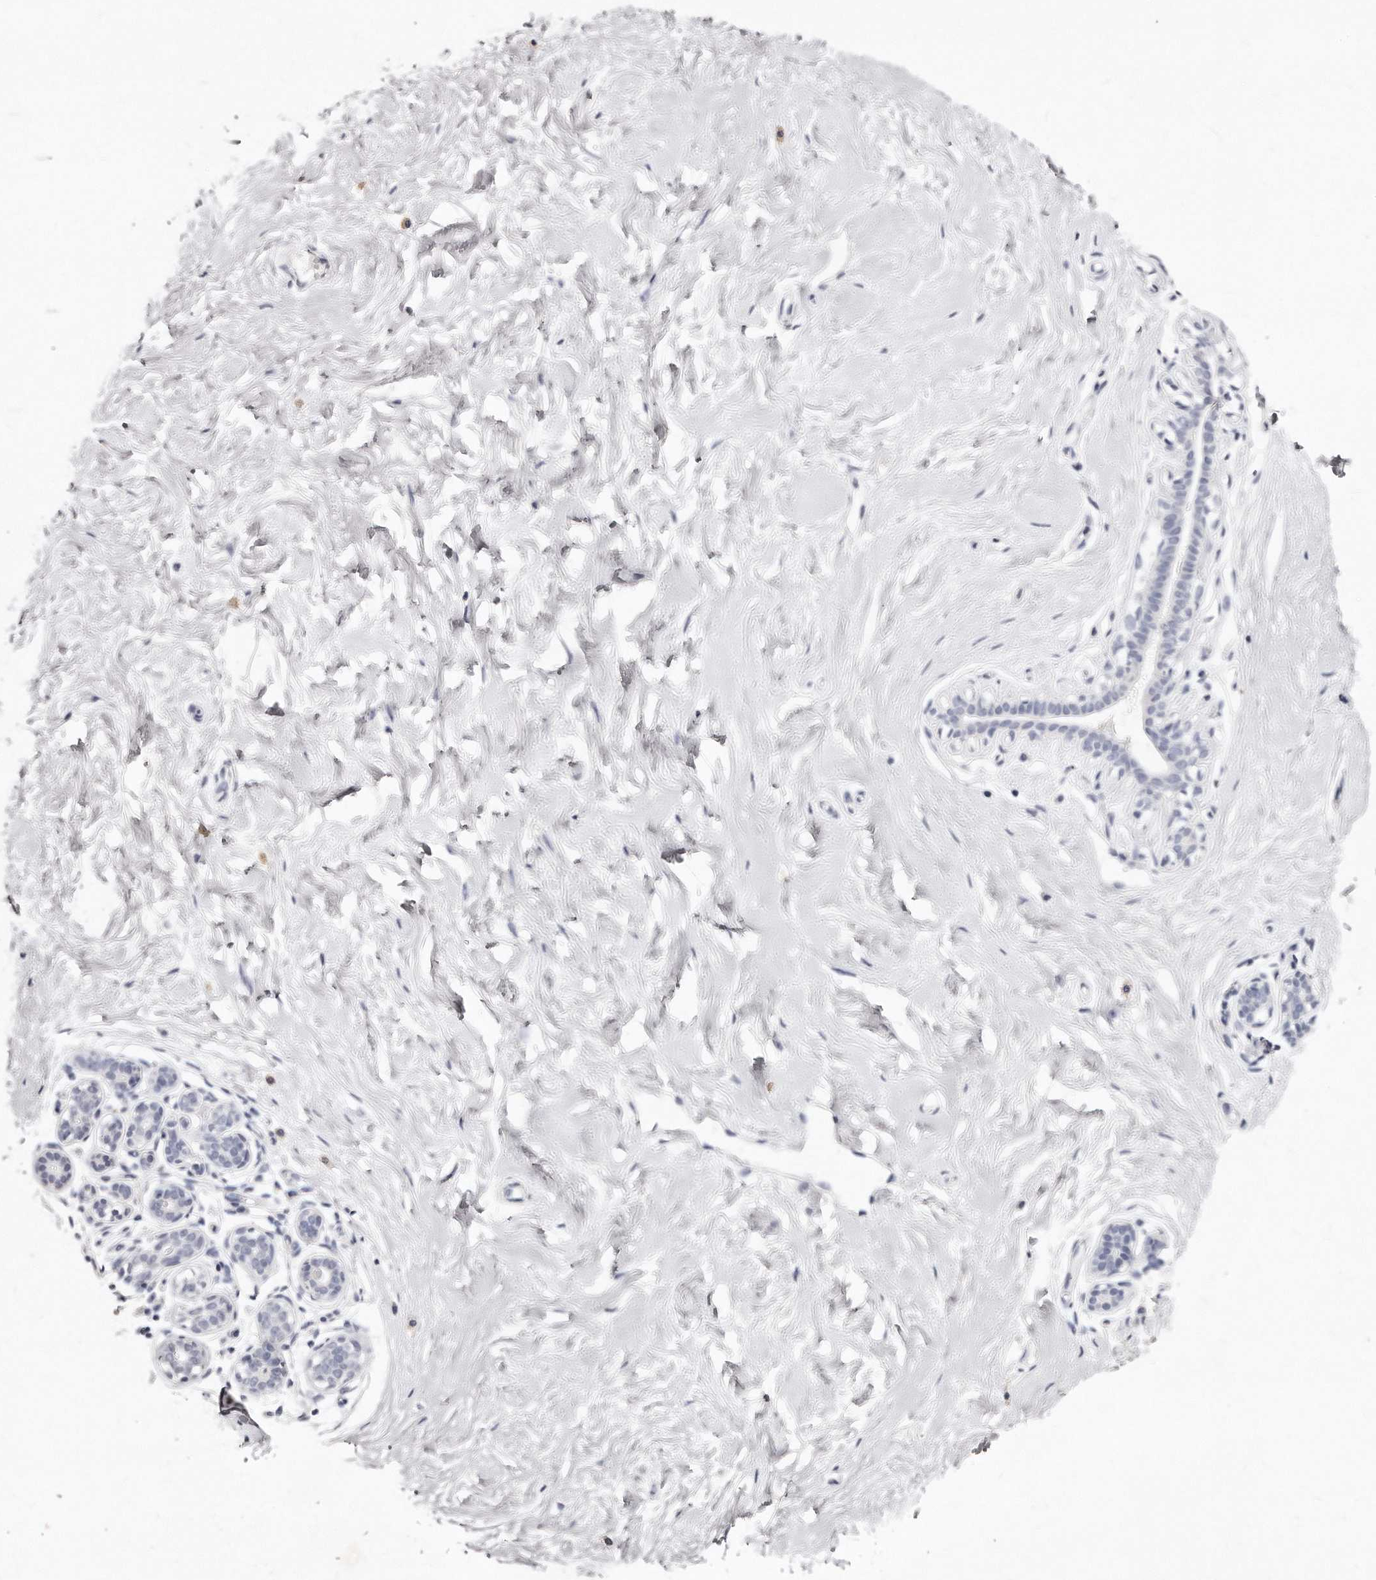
{"staining": {"intensity": "negative", "quantity": "none", "location": "none"}, "tissue": "breast", "cell_type": "Adipocytes", "image_type": "normal", "snomed": [{"axis": "morphology", "description": "Normal tissue, NOS"}, {"axis": "morphology", "description": "Adenoma, NOS"}, {"axis": "topography", "description": "Breast"}], "caption": "The micrograph displays no significant staining in adipocytes of breast. Nuclei are stained in blue.", "gene": "GDA", "patient": {"sex": "female", "age": 23}}